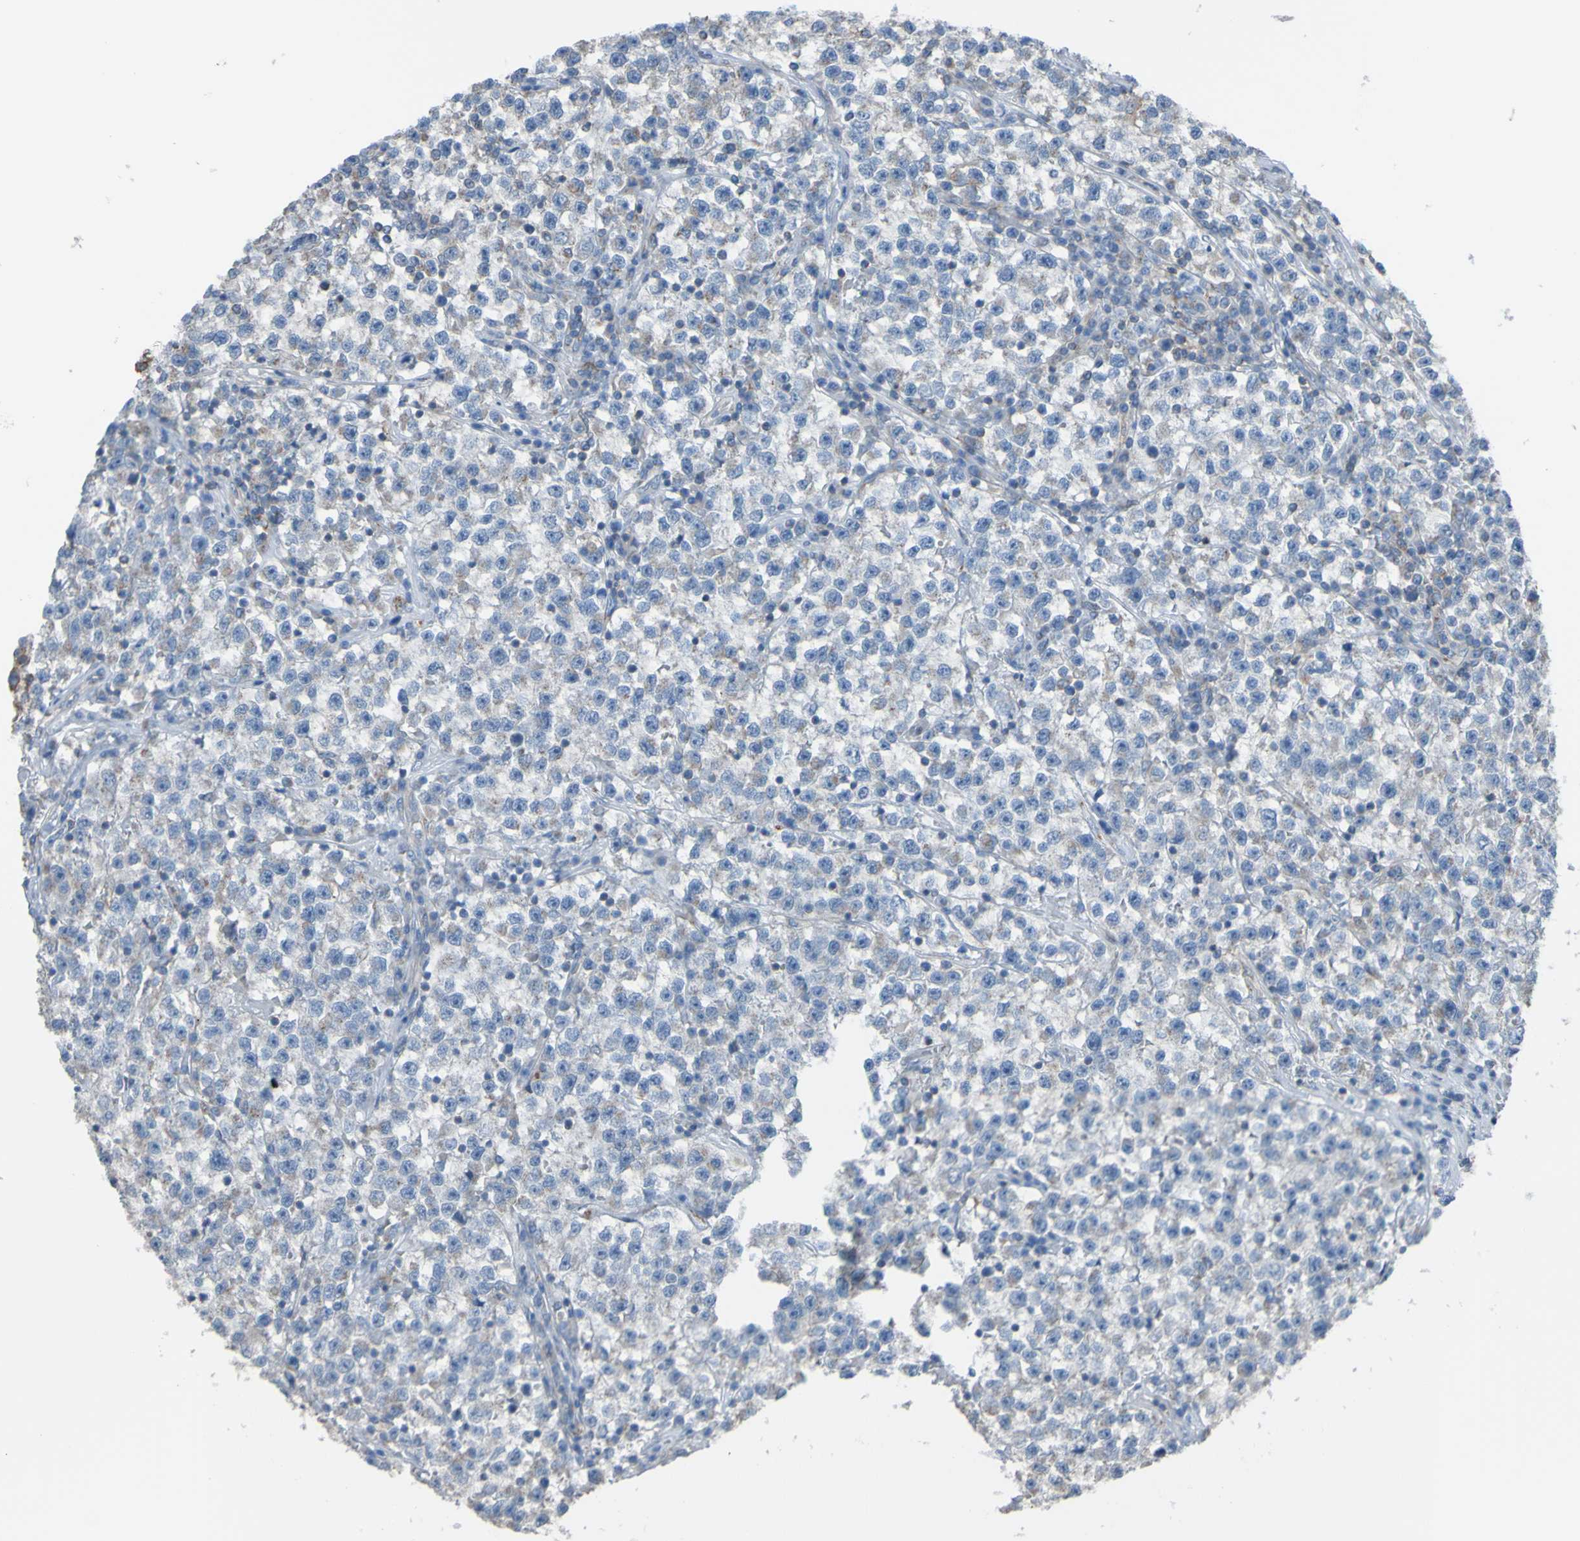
{"staining": {"intensity": "moderate", "quantity": "<25%", "location": "cytoplasmic/membranous"}, "tissue": "testis cancer", "cell_type": "Tumor cells", "image_type": "cancer", "snomed": [{"axis": "morphology", "description": "Seminoma, NOS"}, {"axis": "topography", "description": "Testis"}], "caption": "A brown stain labels moderate cytoplasmic/membranous staining of a protein in human testis seminoma tumor cells.", "gene": "MINAR1", "patient": {"sex": "male", "age": 22}}